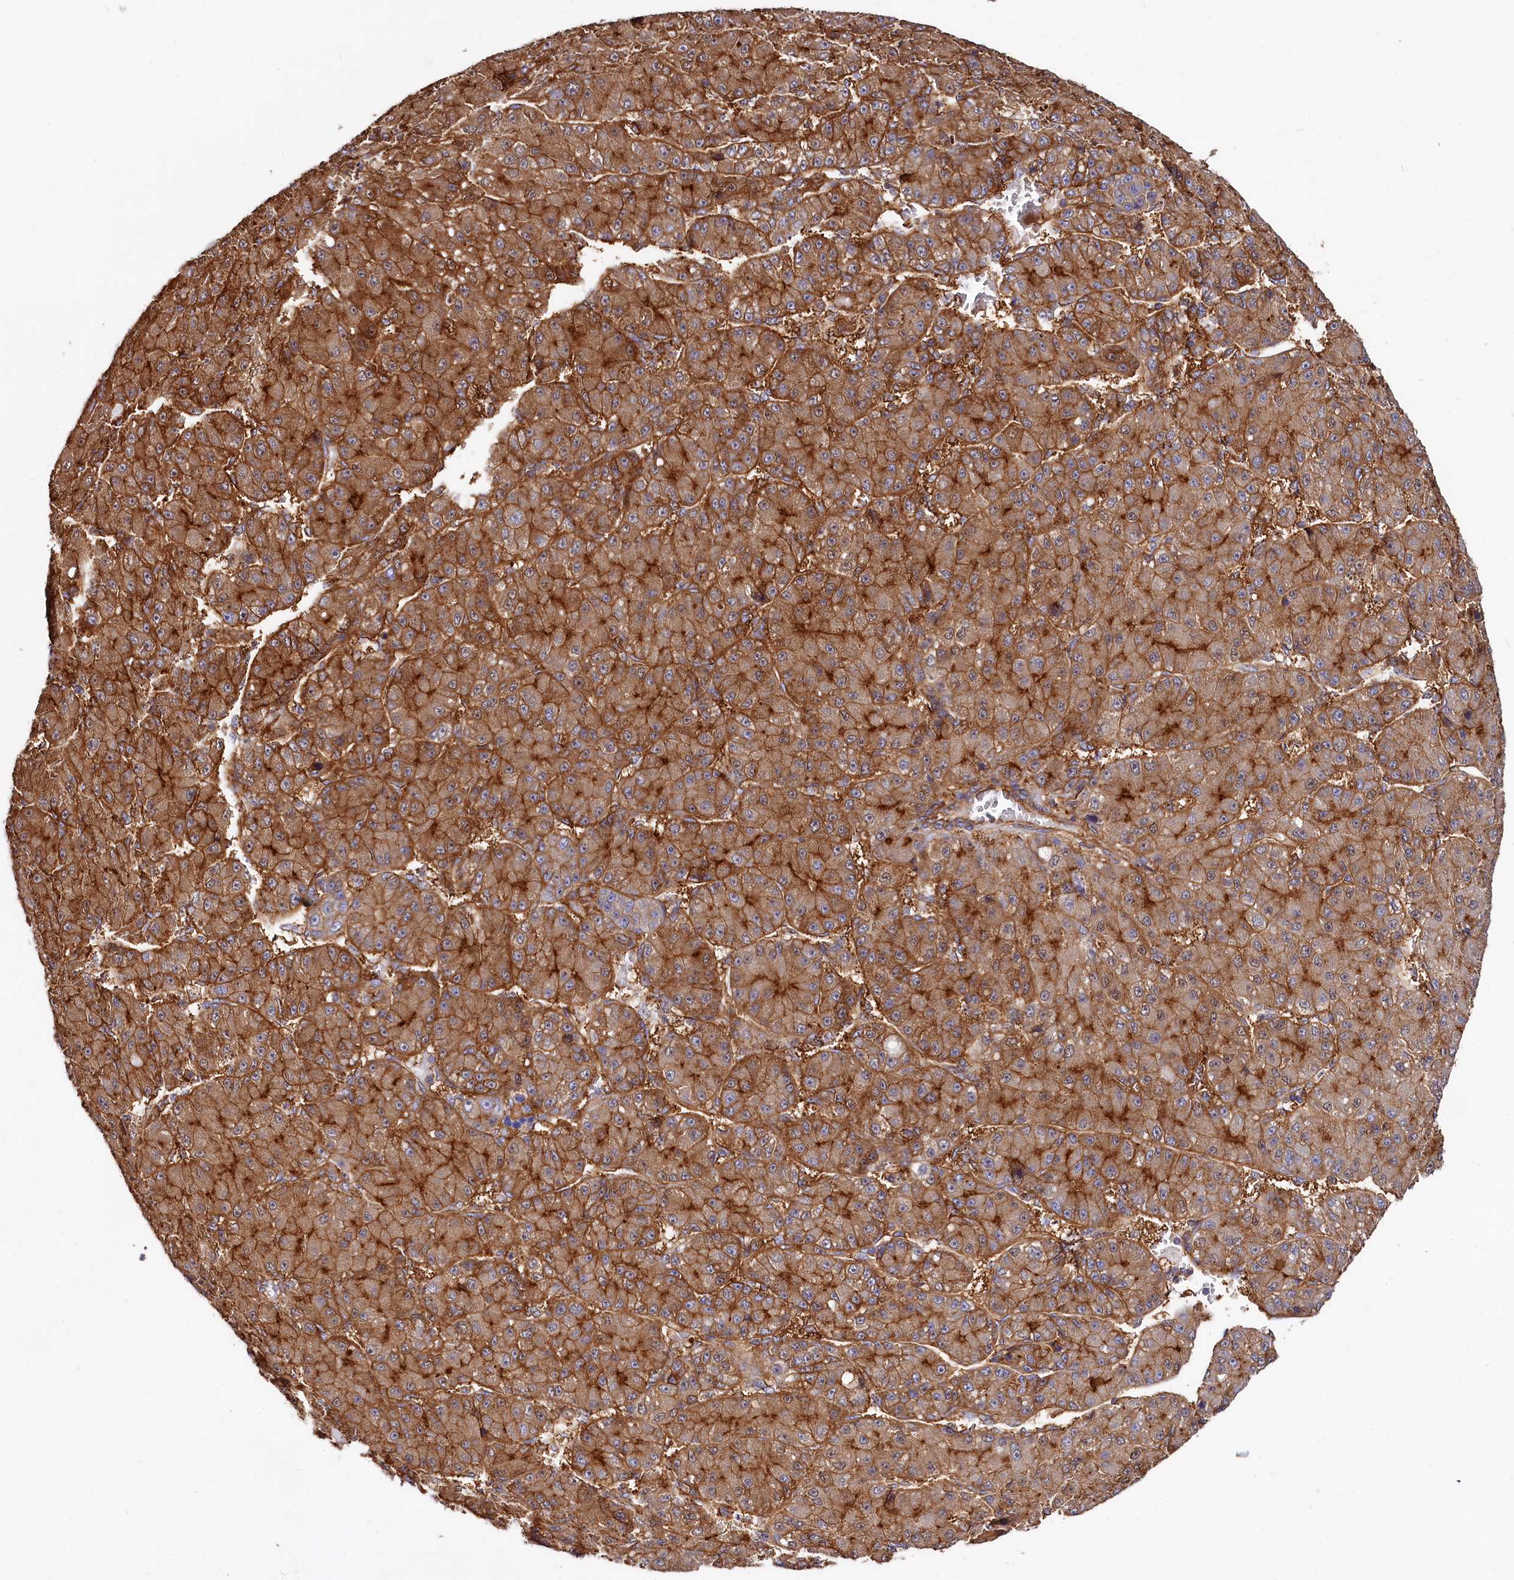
{"staining": {"intensity": "strong", "quantity": ">75%", "location": "cytoplasmic/membranous"}, "tissue": "liver cancer", "cell_type": "Tumor cells", "image_type": "cancer", "snomed": [{"axis": "morphology", "description": "Carcinoma, Hepatocellular, NOS"}, {"axis": "topography", "description": "Liver"}], "caption": "The image shows staining of liver cancer (hepatocellular carcinoma), revealing strong cytoplasmic/membranous protein expression (brown color) within tumor cells. The staining was performed using DAB (3,3'-diaminobenzidine) to visualize the protein expression in brown, while the nuclei were stained in blue with hematoxylin (Magnification: 20x).", "gene": "ANO6", "patient": {"sex": "male", "age": 67}}